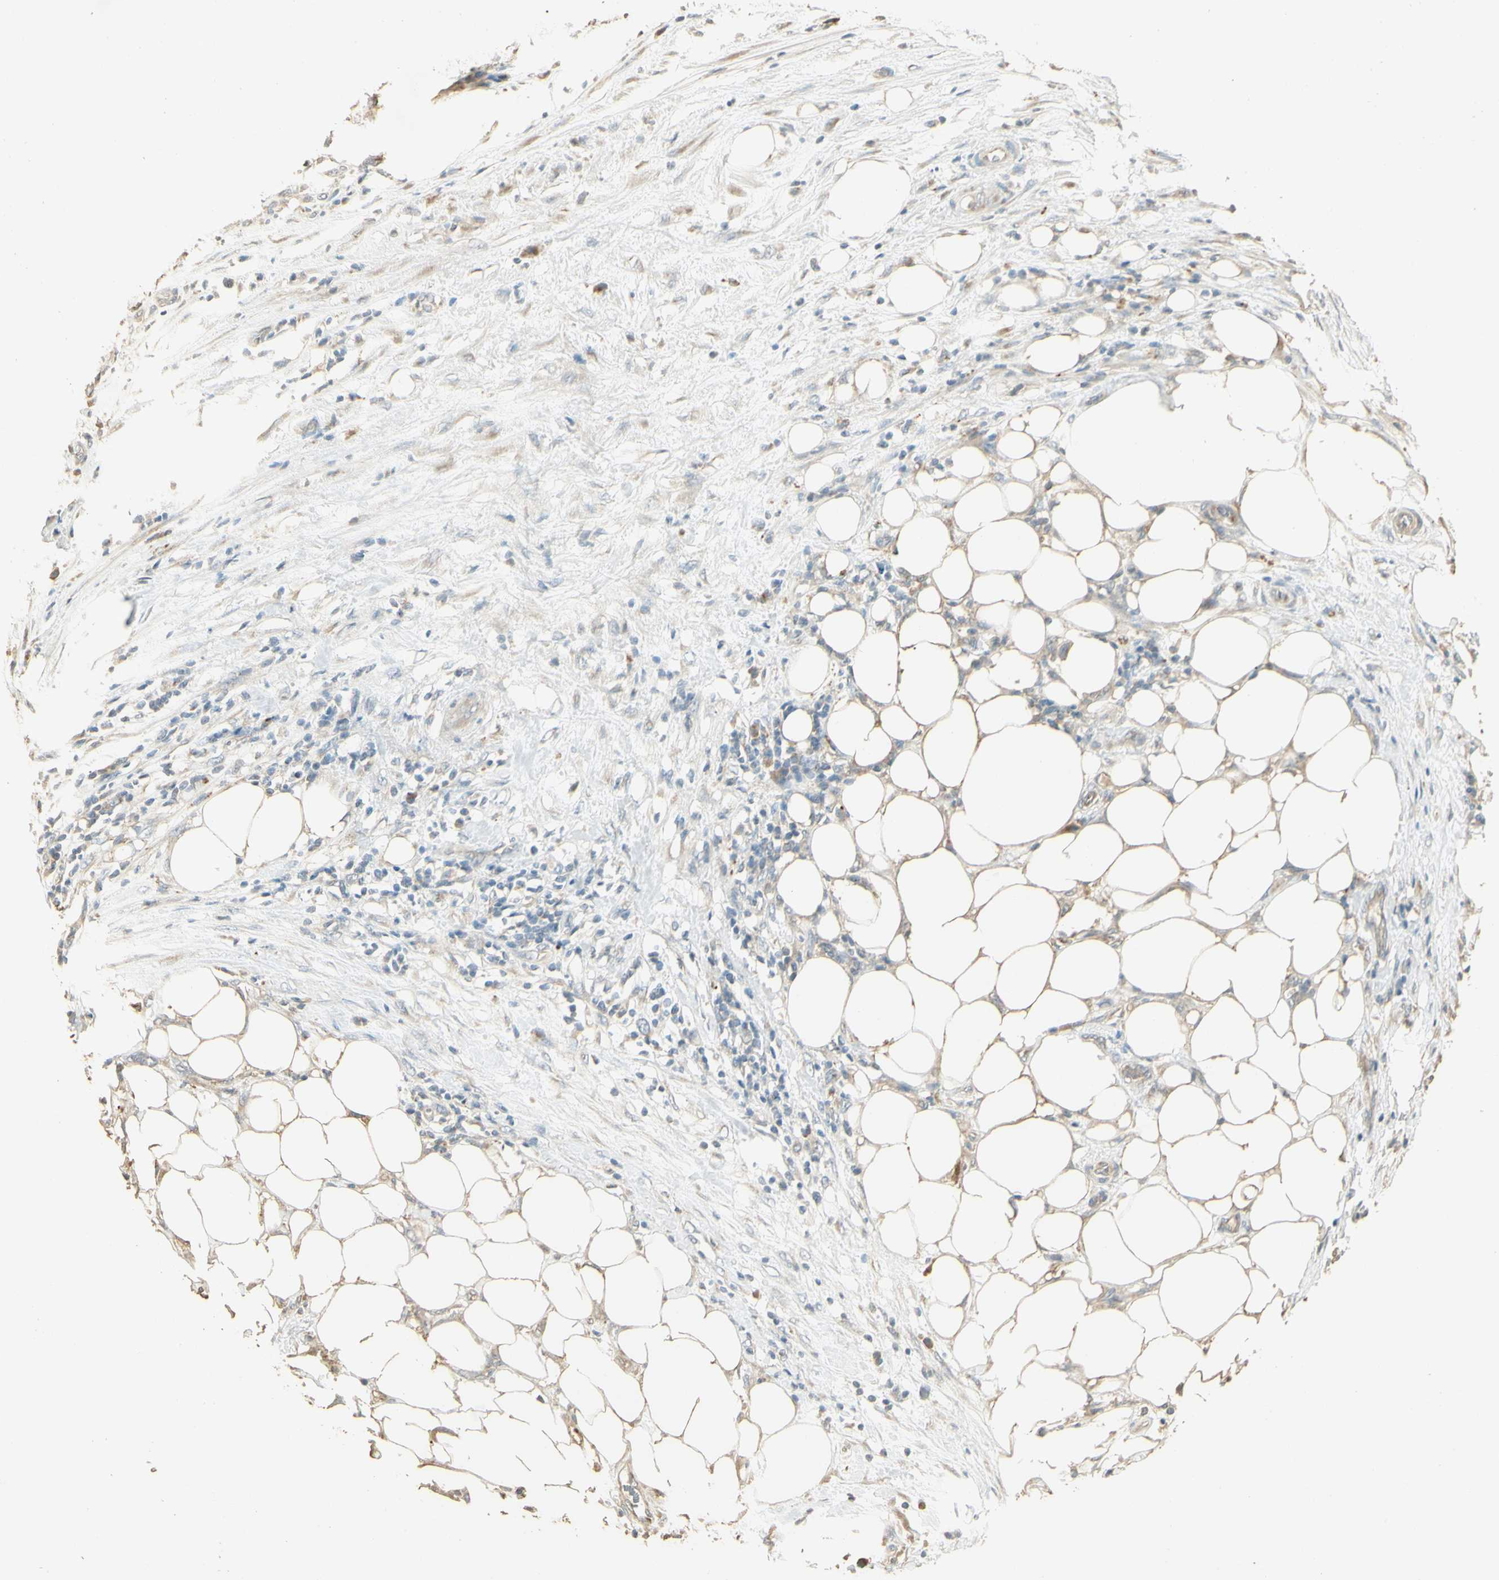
{"staining": {"intensity": "weak", "quantity": "25%-75%", "location": "cytoplasmic/membranous"}, "tissue": "pancreatic cancer", "cell_type": "Tumor cells", "image_type": "cancer", "snomed": [{"axis": "morphology", "description": "Adenocarcinoma, NOS"}, {"axis": "topography", "description": "Pancreas"}], "caption": "Weak cytoplasmic/membranous positivity is identified in about 25%-75% of tumor cells in pancreatic cancer.", "gene": "UXS1", "patient": {"sex": "female", "age": 78}}